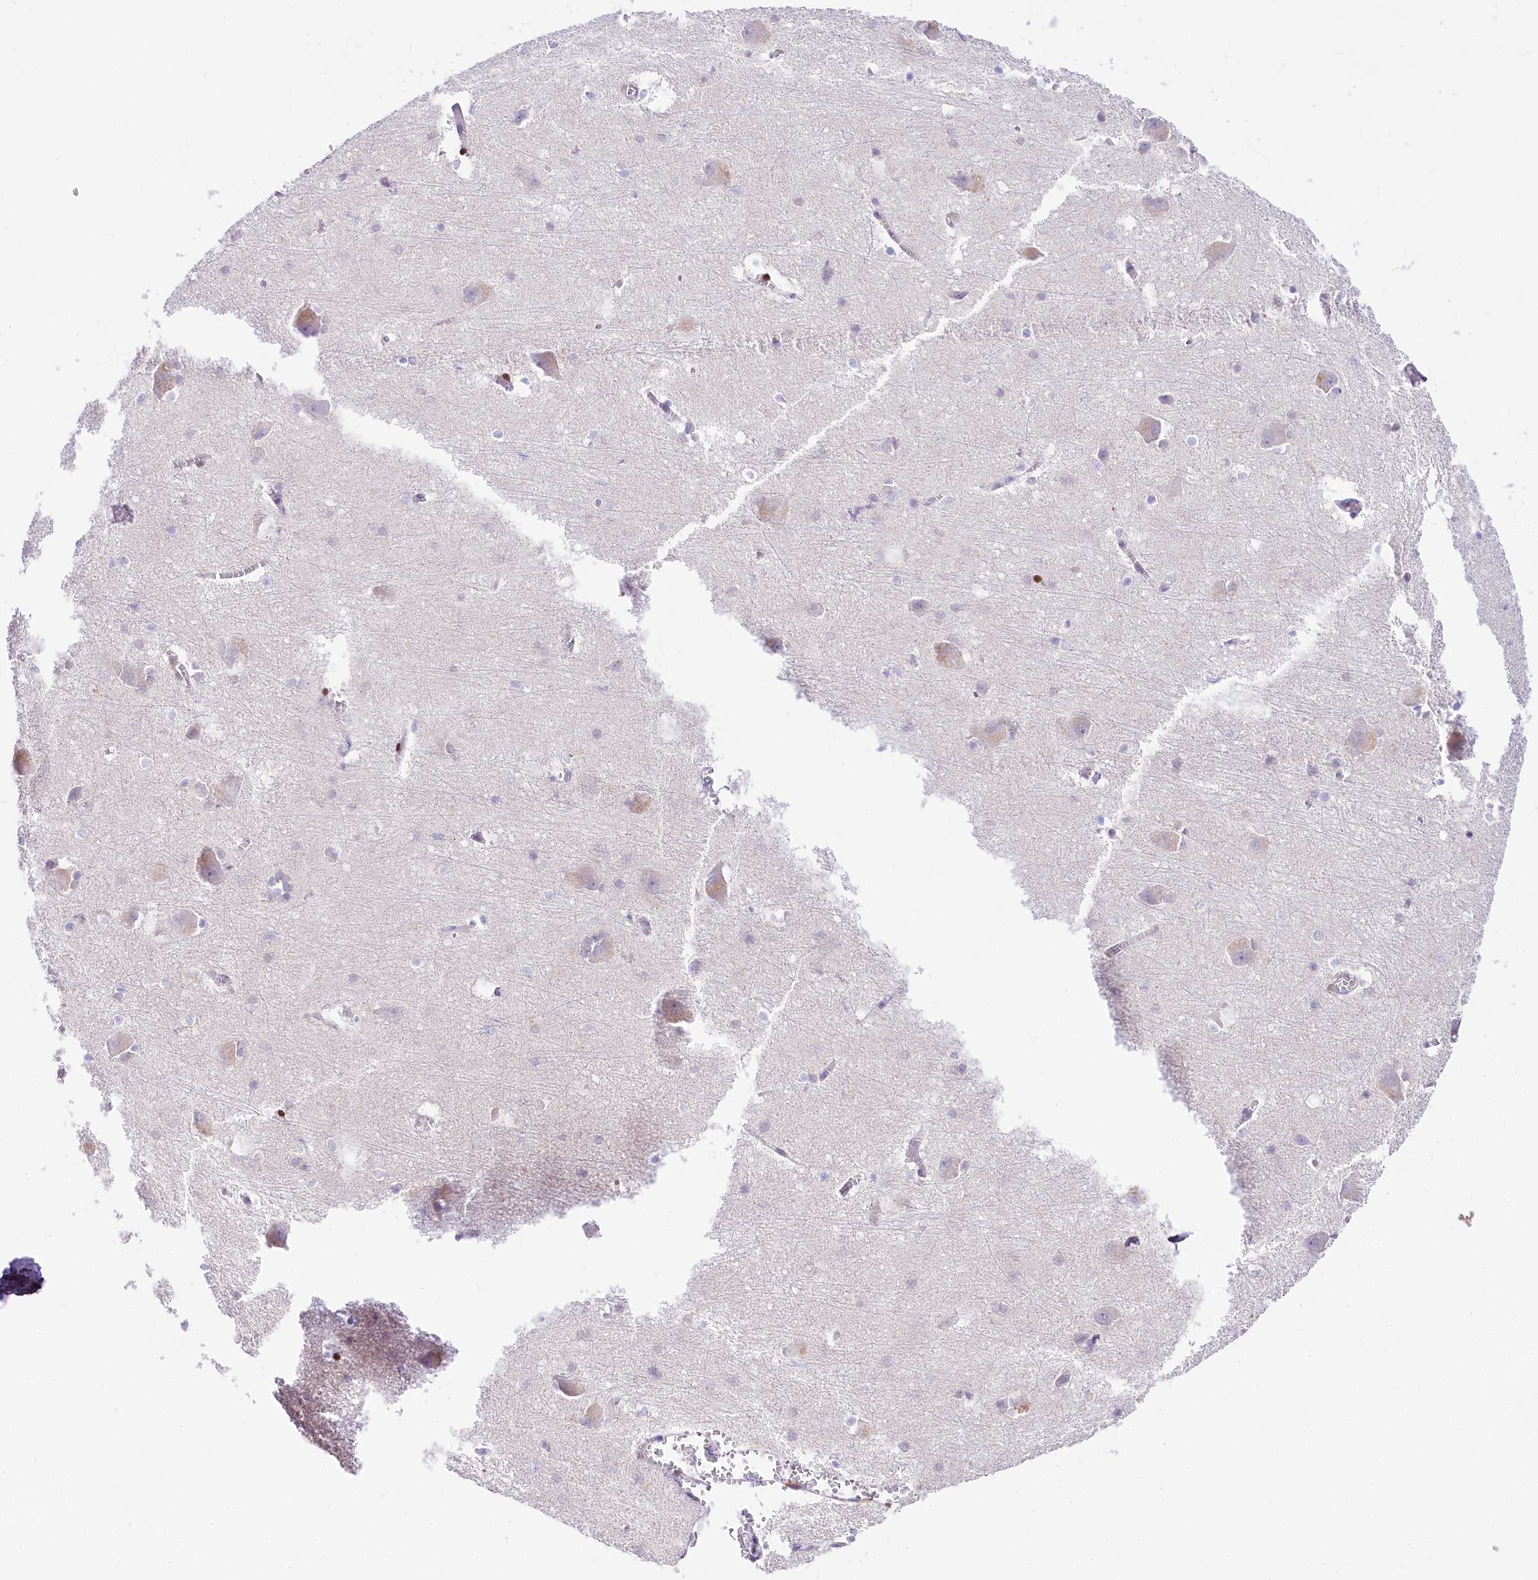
{"staining": {"intensity": "negative", "quantity": "none", "location": "none"}, "tissue": "caudate", "cell_type": "Glial cells", "image_type": "normal", "snomed": [{"axis": "morphology", "description": "Normal tissue, NOS"}, {"axis": "topography", "description": "Lateral ventricle wall"}], "caption": "A histopathology image of caudate stained for a protein displays no brown staining in glial cells. The staining is performed using DAB (3,3'-diaminobenzidine) brown chromogen with nuclei counter-stained in using hematoxylin.", "gene": "PPIP5K2", "patient": {"sex": "male", "age": 37}}